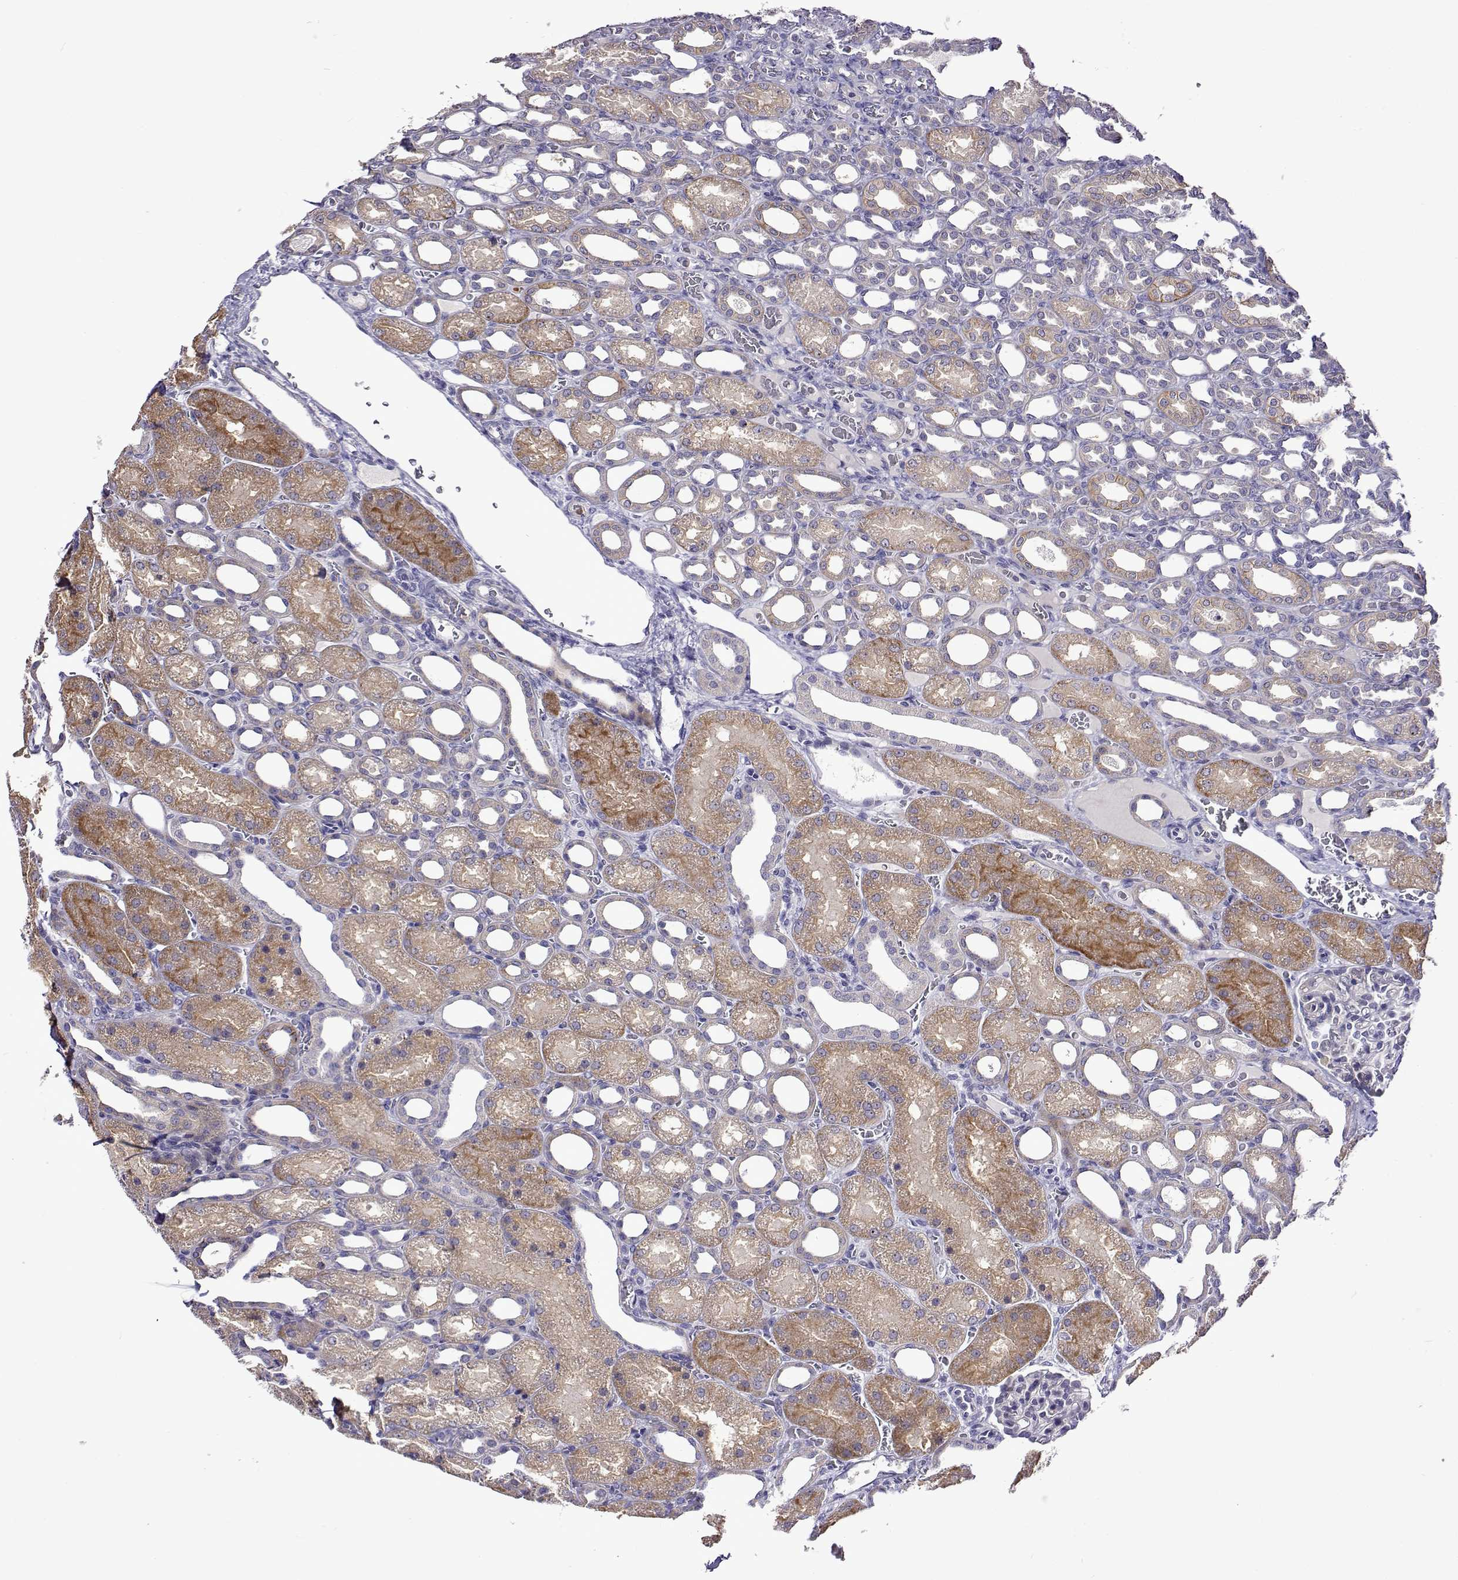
{"staining": {"intensity": "negative", "quantity": "none", "location": "none"}, "tissue": "kidney", "cell_type": "Cells in glomeruli", "image_type": "normal", "snomed": [{"axis": "morphology", "description": "Normal tissue, NOS"}, {"axis": "topography", "description": "Kidney"}], "caption": "Kidney stained for a protein using immunohistochemistry demonstrates no staining cells in glomeruli.", "gene": "SULT2A1", "patient": {"sex": "male", "age": 2}}